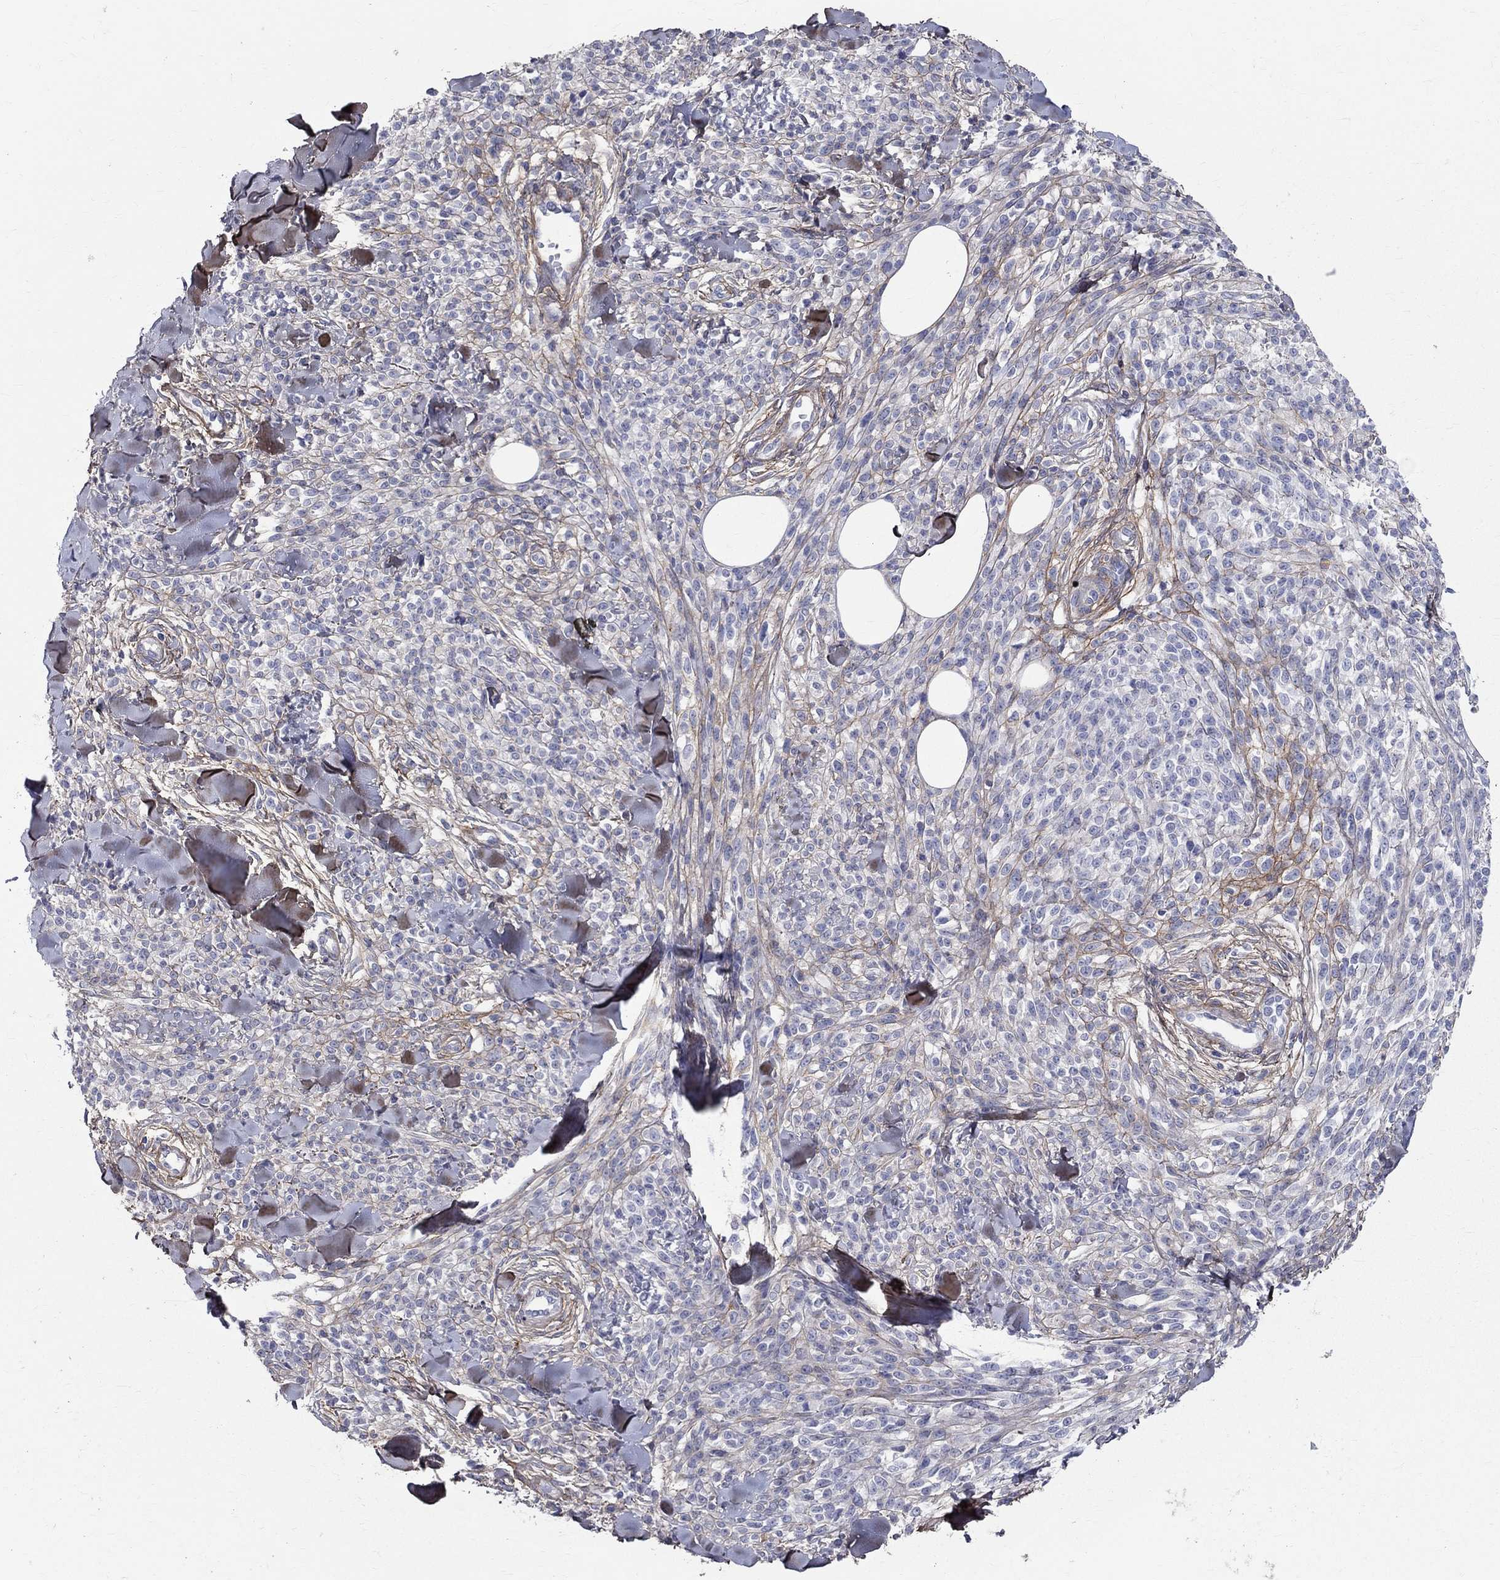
{"staining": {"intensity": "weak", "quantity": "<25%", "location": "cytoplasmic/membranous"}, "tissue": "melanoma", "cell_type": "Tumor cells", "image_type": "cancer", "snomed": [{"axis": "morphology", "description": "Malignant melanoma, NOS"}, {"axis": "topography", "description": "Skin"}, {"axis": "topography", "description": "Skin of trunk"}], "caption": "DAB (3,3'-diaminobenzidine) immunohistochemical staining of human melanoma shows no significant staining in tumor cells. (Stains: DAB (3,3'-diaminobenzidine) immunohistochemistry with hematoxylin counter stain, Microscopy: brightfield microscopy at high magnification).", "gene": "ANXA10", "patient": {"sex": "male", "age": 74}}